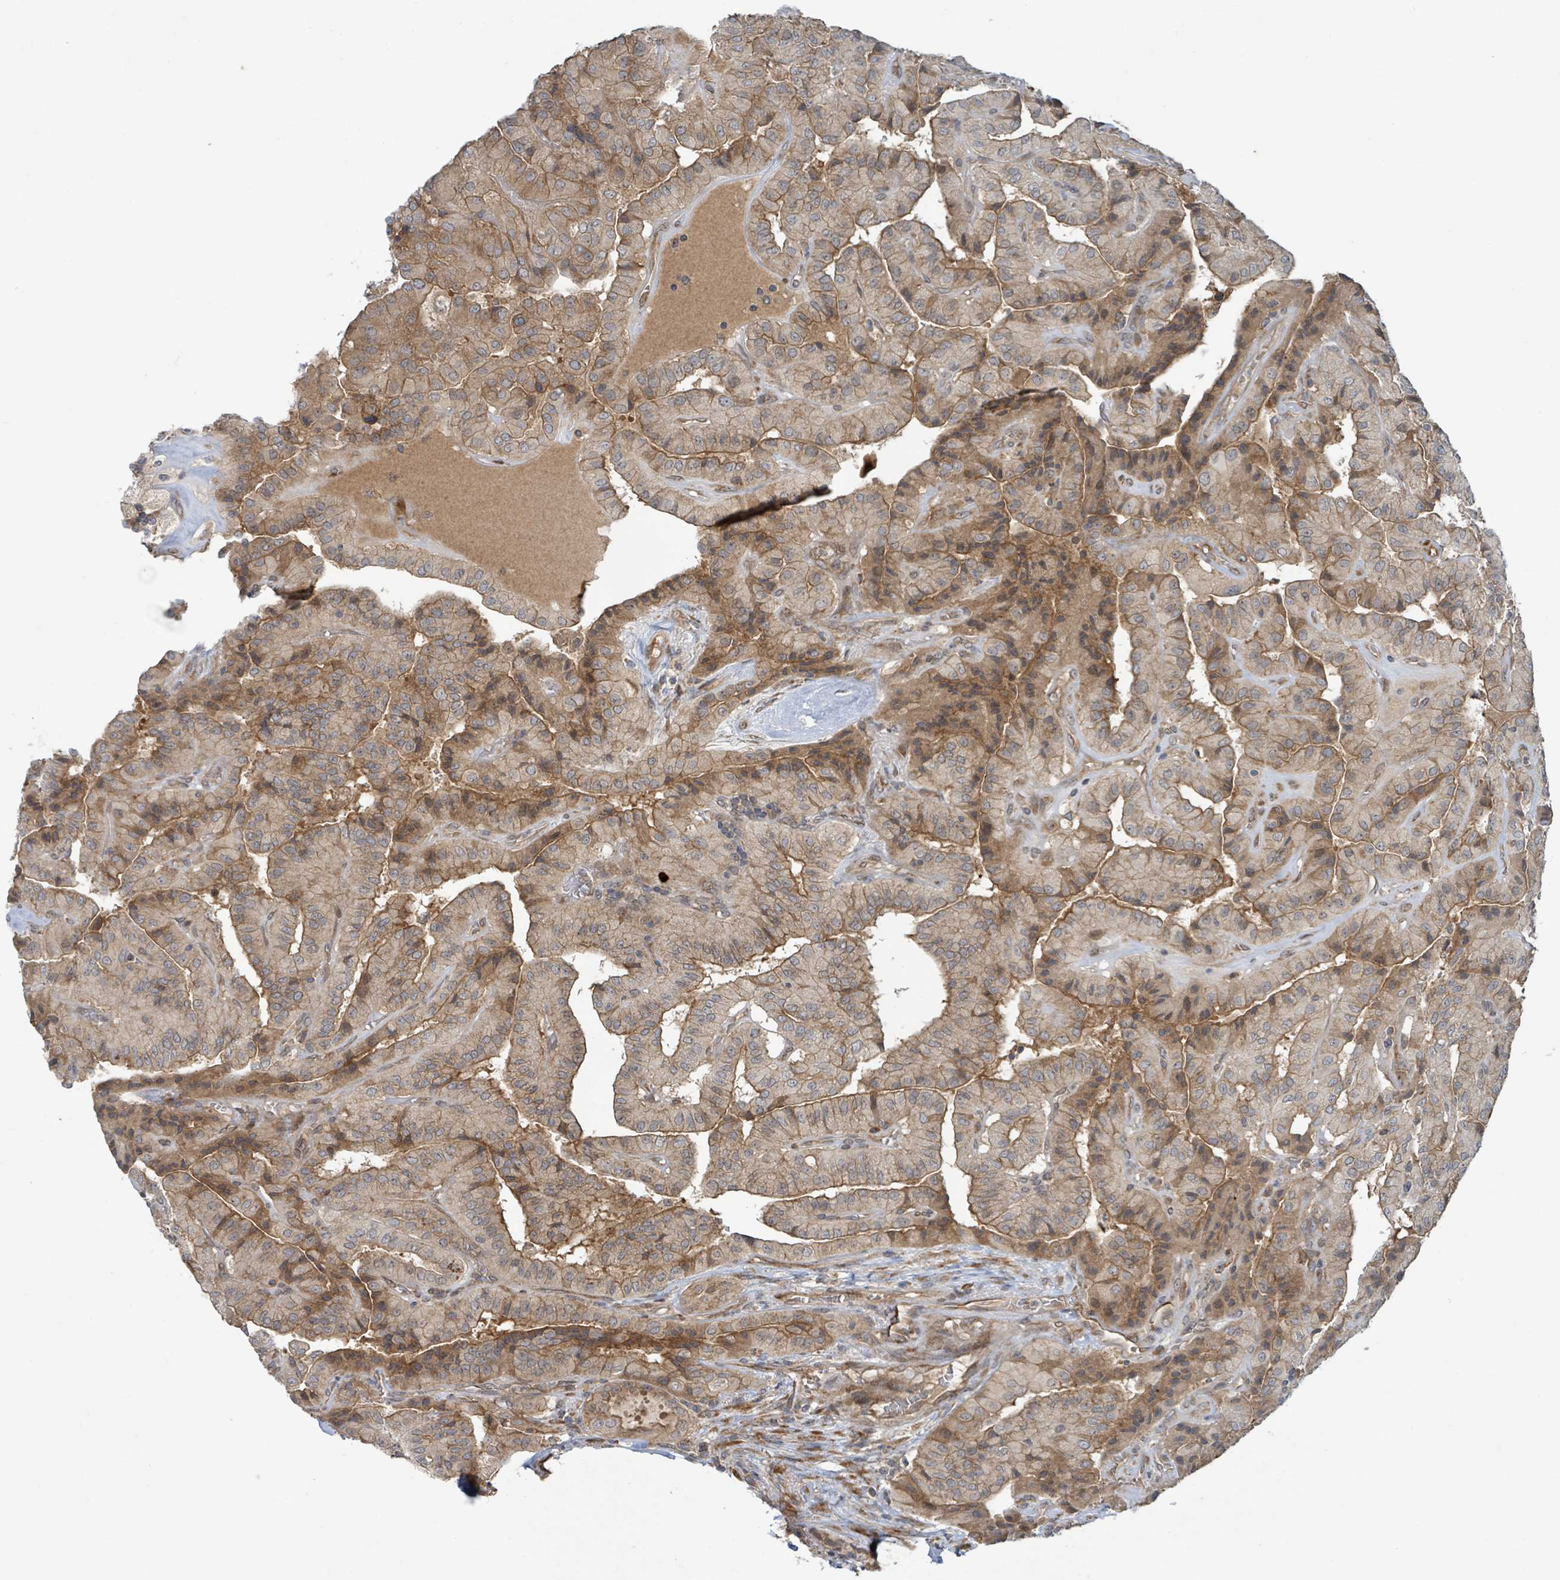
{"staining": {"intensity": "moderate", "quantity": ">75%", "location": "cytoplasmic/membranous"}, "tissue": "thyroid cancer", "cell_type": "Tumor cells", "image_type": "cancer", "snomed": [{"axis": "morphology", "description": "Normal tissue, NOS"}, {"axis": "morphology", "description": "Papillary adenocarcinoma, NOS"}, {"axis": "topography", "description": "Thyroid gland"}], "caption": "Thyroid papillary adenocarcinoma stained for a protein demonstrates moderate cytoplasmic/membranous positivity in tumor cells.", "gene": "OR51E1", "patient": {"sex": "female", "age": 59}}